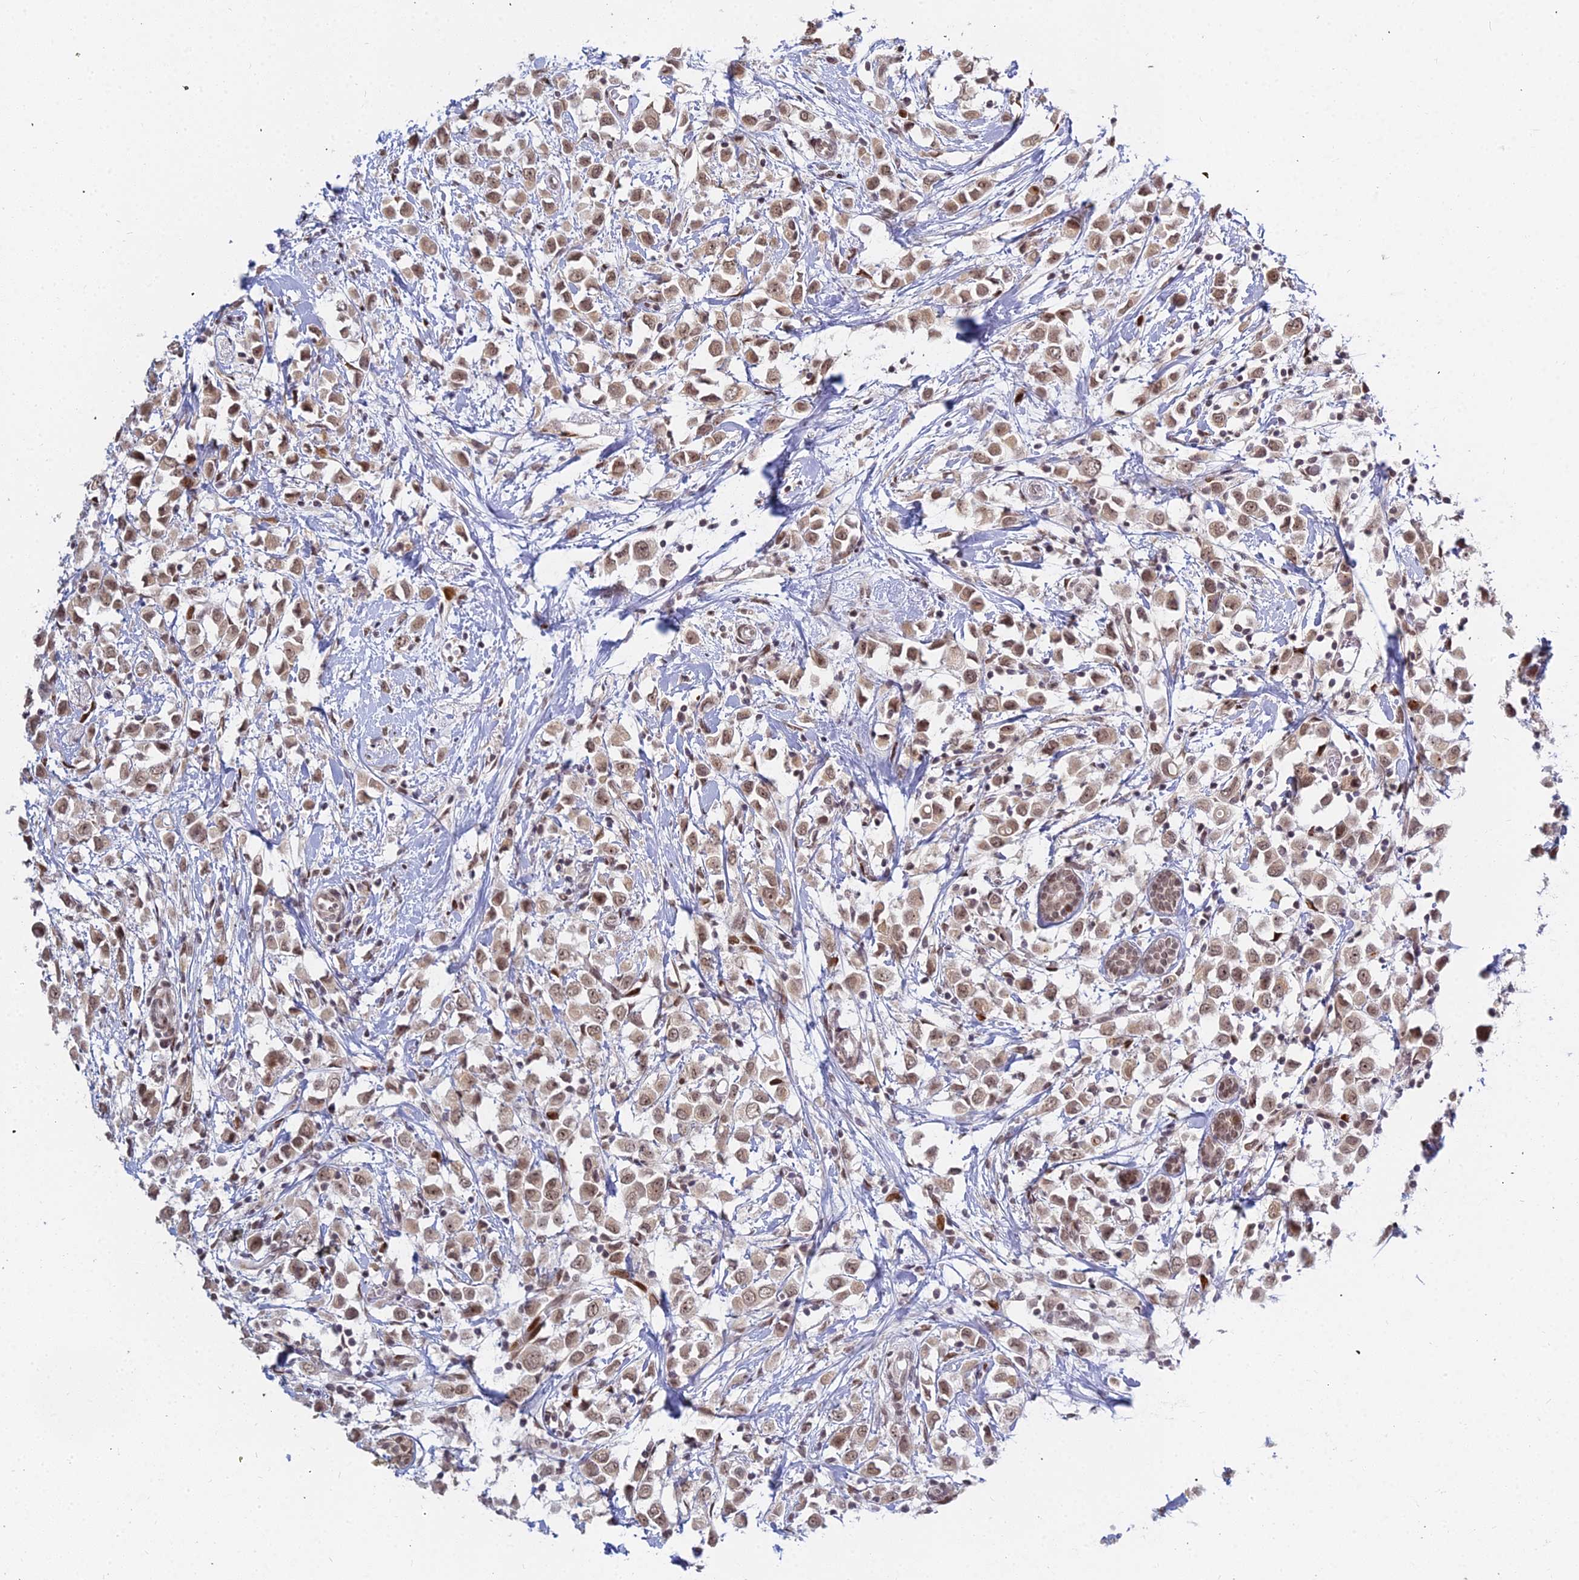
{"staining": {"intensity": "moderate", "quantity": ">75%", "location": "cytoplasmic/membranous,nuclear"}, "tissue": "breast cancer", "cell_type": "Tumor cells", "image_type": "cancer", "snomed": [{"axis": "morphology", "description": "Duct carcinoma"}, {"axis": "topography", "description": "Breast"}], "caption": "Invasive ductal carcinoma (breast) stained with DAB immunohistochemistry (IHC) reveals medium levels of moderate cytoplasmic/membranous and nuclear positivity in about >75% of tumor cells. Immunohistochemistry (ihc) stains the protein in brown and the nuclei are stained blue.", "gene": "ABCA2", "patient": {"sex": "female", "age": 61}}